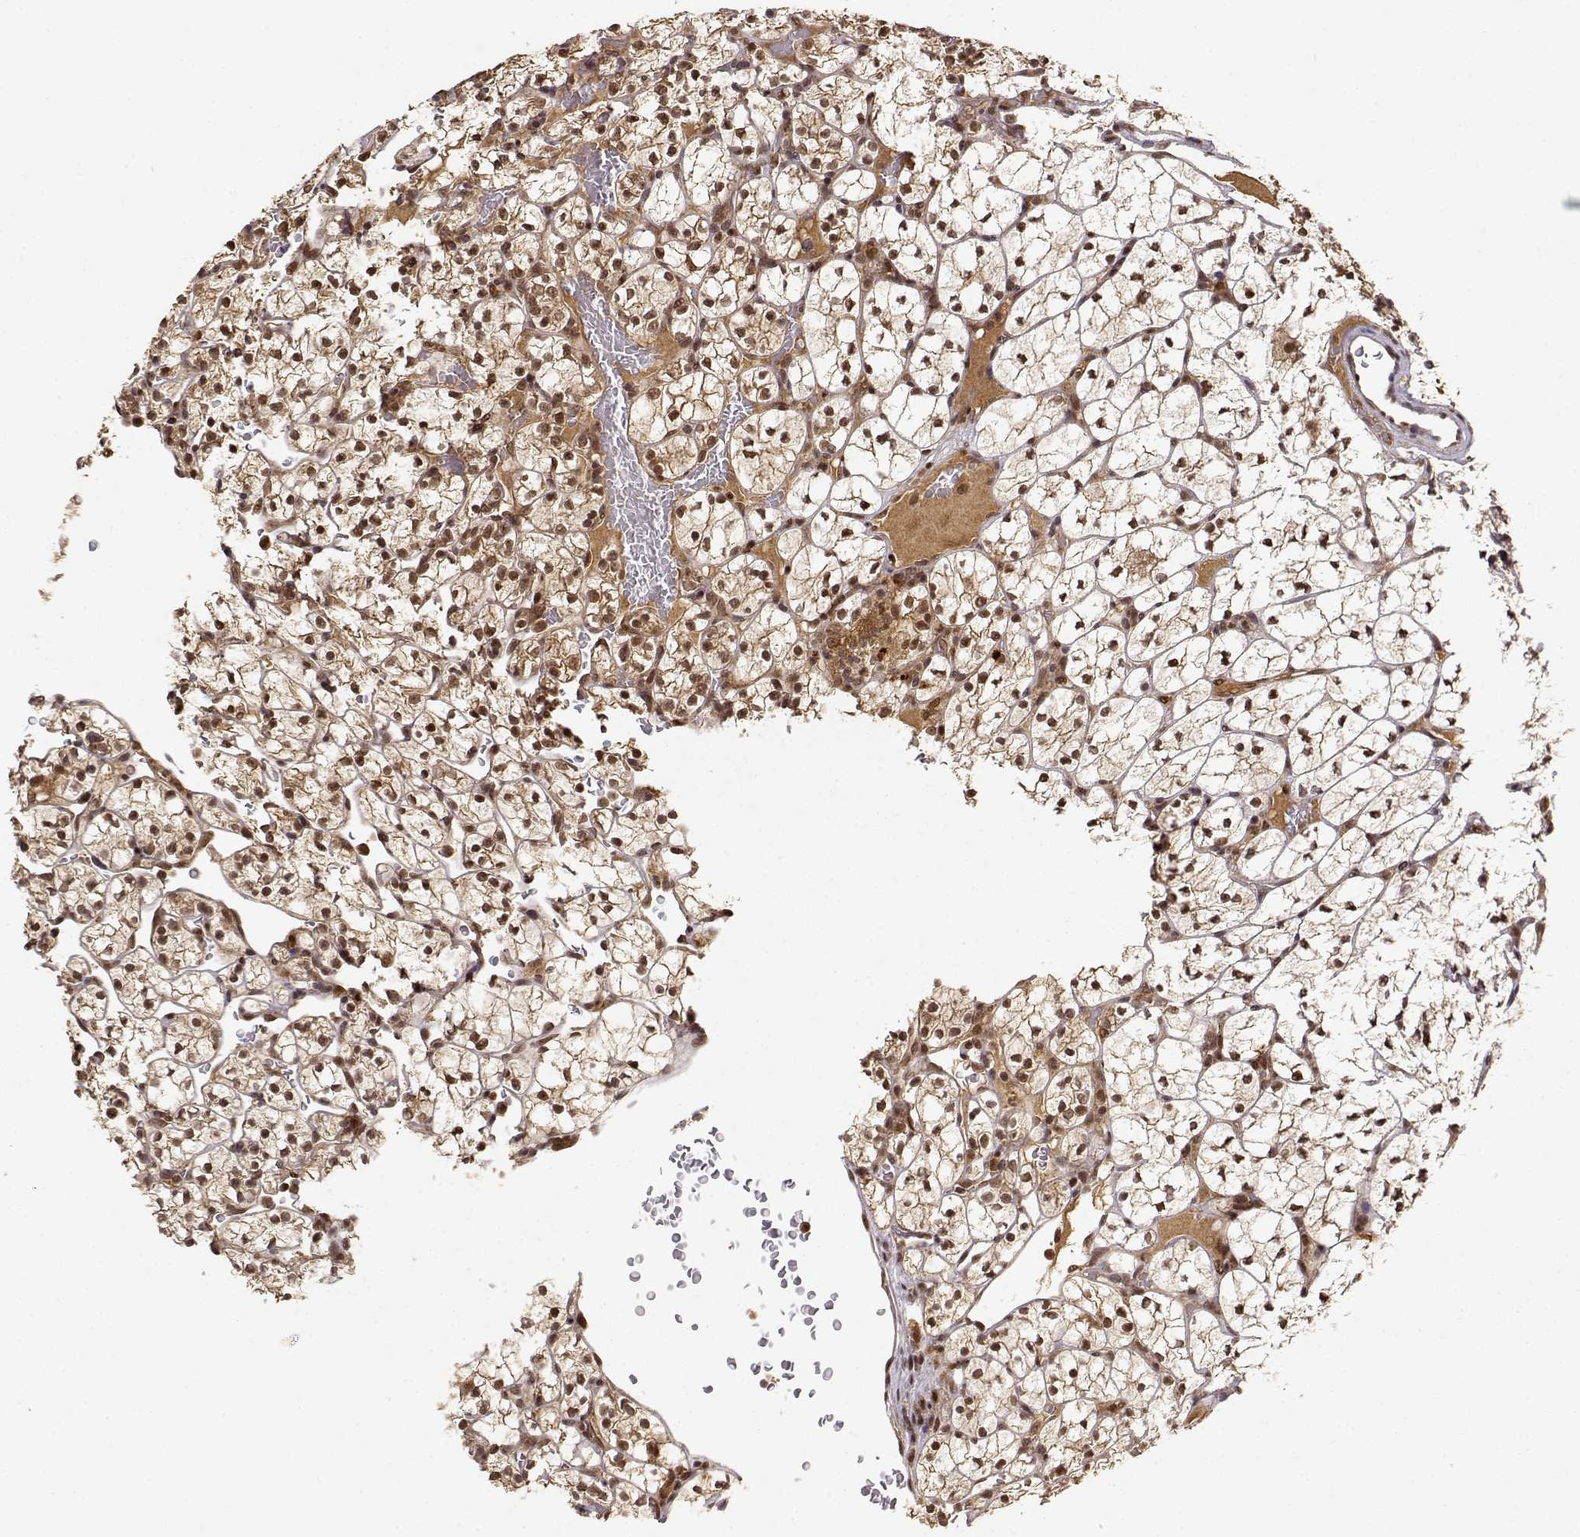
{"staining": {"intensity": "moderate", "quantity": ">75%", "location": "cytoplasmic/membranous,nuclear"}, "tissue": "renal cancer", "cell_type": "Tumor cells", "image_type": "cancer", "snomed": [{"axis": "morphology", "description": "Adenocarcinoma, NOS"}, {"axis": "topography", "description": "Kidney"}], "caption": "IHC staining of renal cancer, which reveals medium levels of moderate cytoplasmic/membranous and nuclear staining in approximately >75% of tumor cells indicating moderate cytoplasmic/membranous and nuclear protein positivity. The staining was performed using DAB (3,3'-diaminobenzidine) (brown) for protein detection and nuclei were counterstained in hematoxylin (blue).", "gene": "MAEA", "patient": {"sex": "female", "age": 89}}